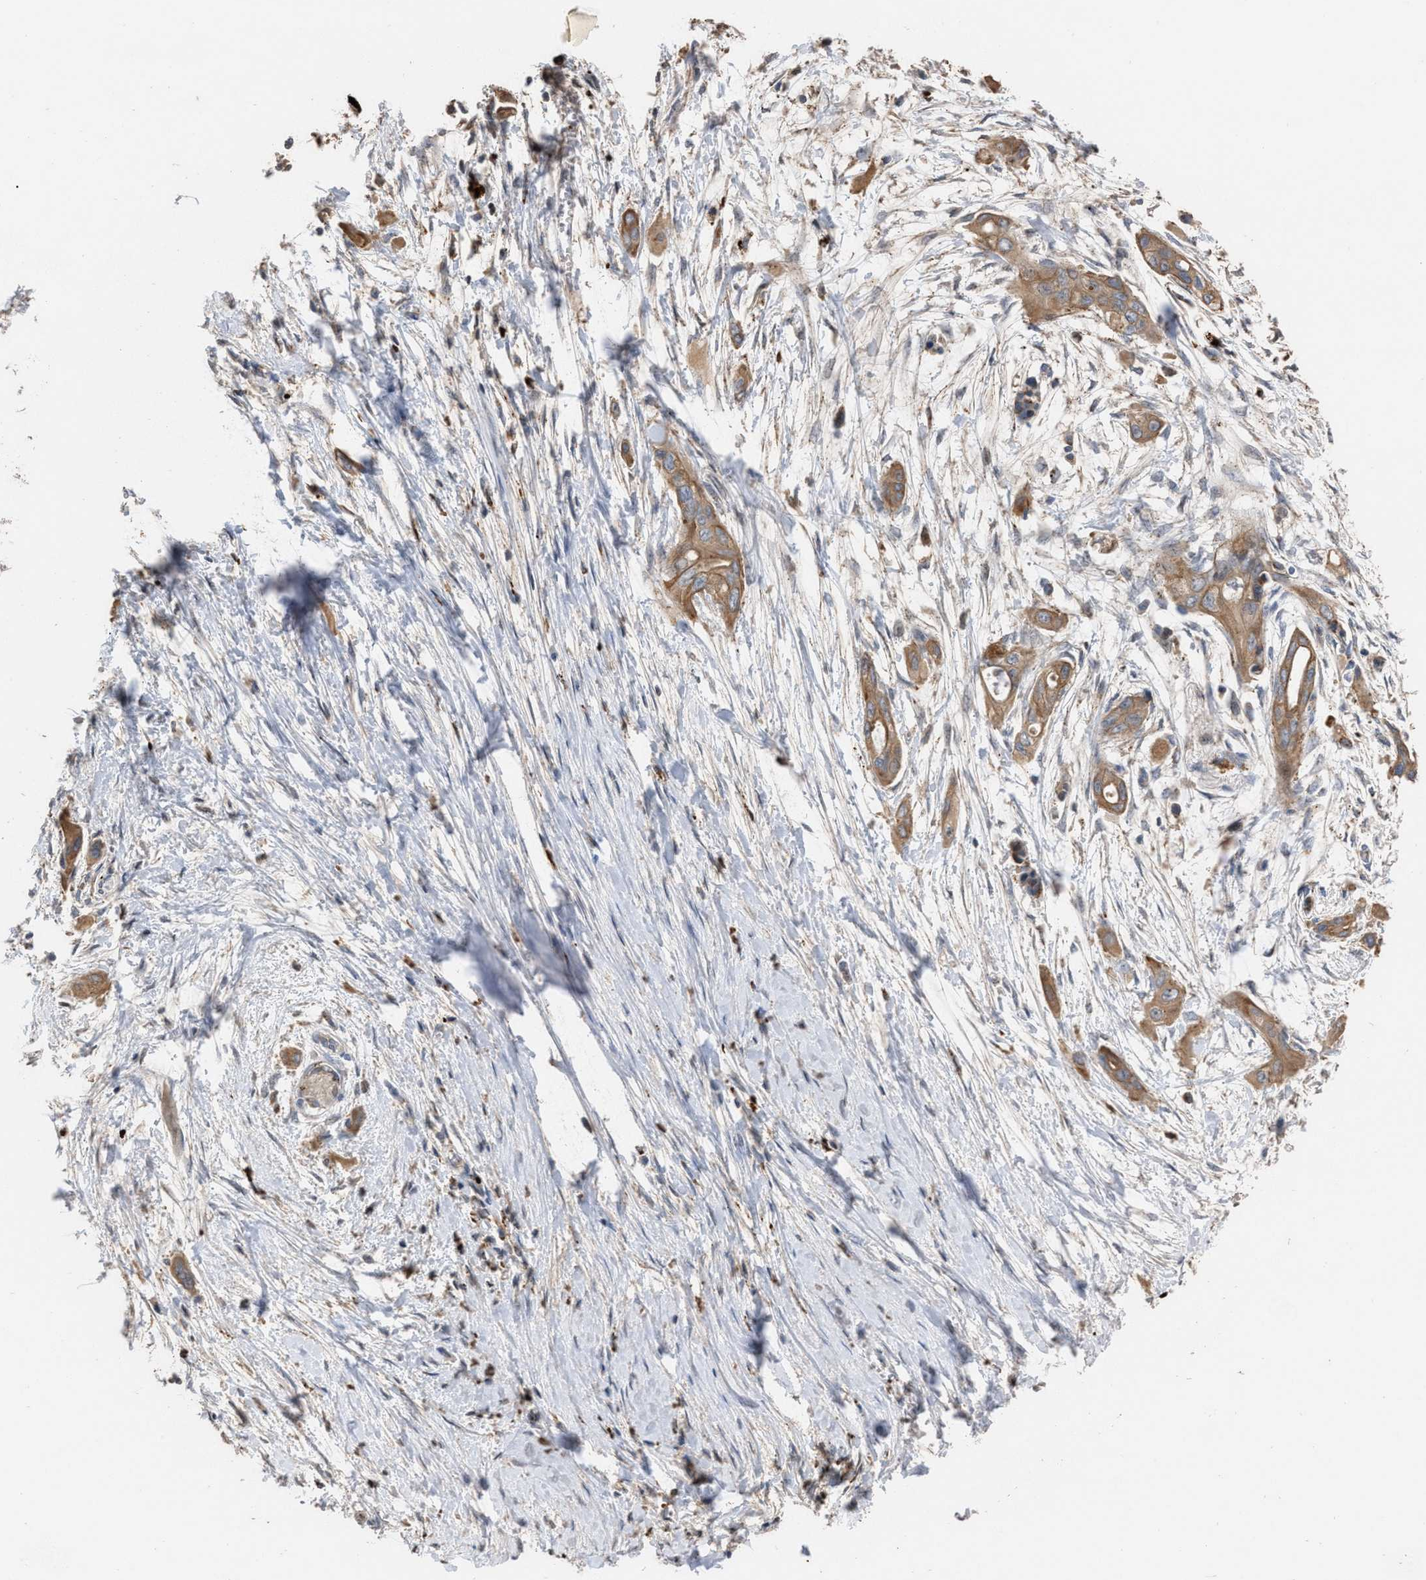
{"staining": {"intensity": "moderate", "quantity": ">75%", "location": "cytoplasmic/membranous"}, "tissue": "pancreatic cancer", "cell_type": "Tumor cells", "image_type": "cancer", "snomed": [{"axis": "morphology", "description": "Adenocarcinoma, NOS"}, {"axis": "topography", "description": "Pancreas"}], "caption": "Moderate cytoplasmic/membranous protein expression is present in about >75% of tumor cells in pancreatic cancer (adenocarcinoma).", "gene": "ELMO3", "patient": {"sex": "male", "age": 59}}